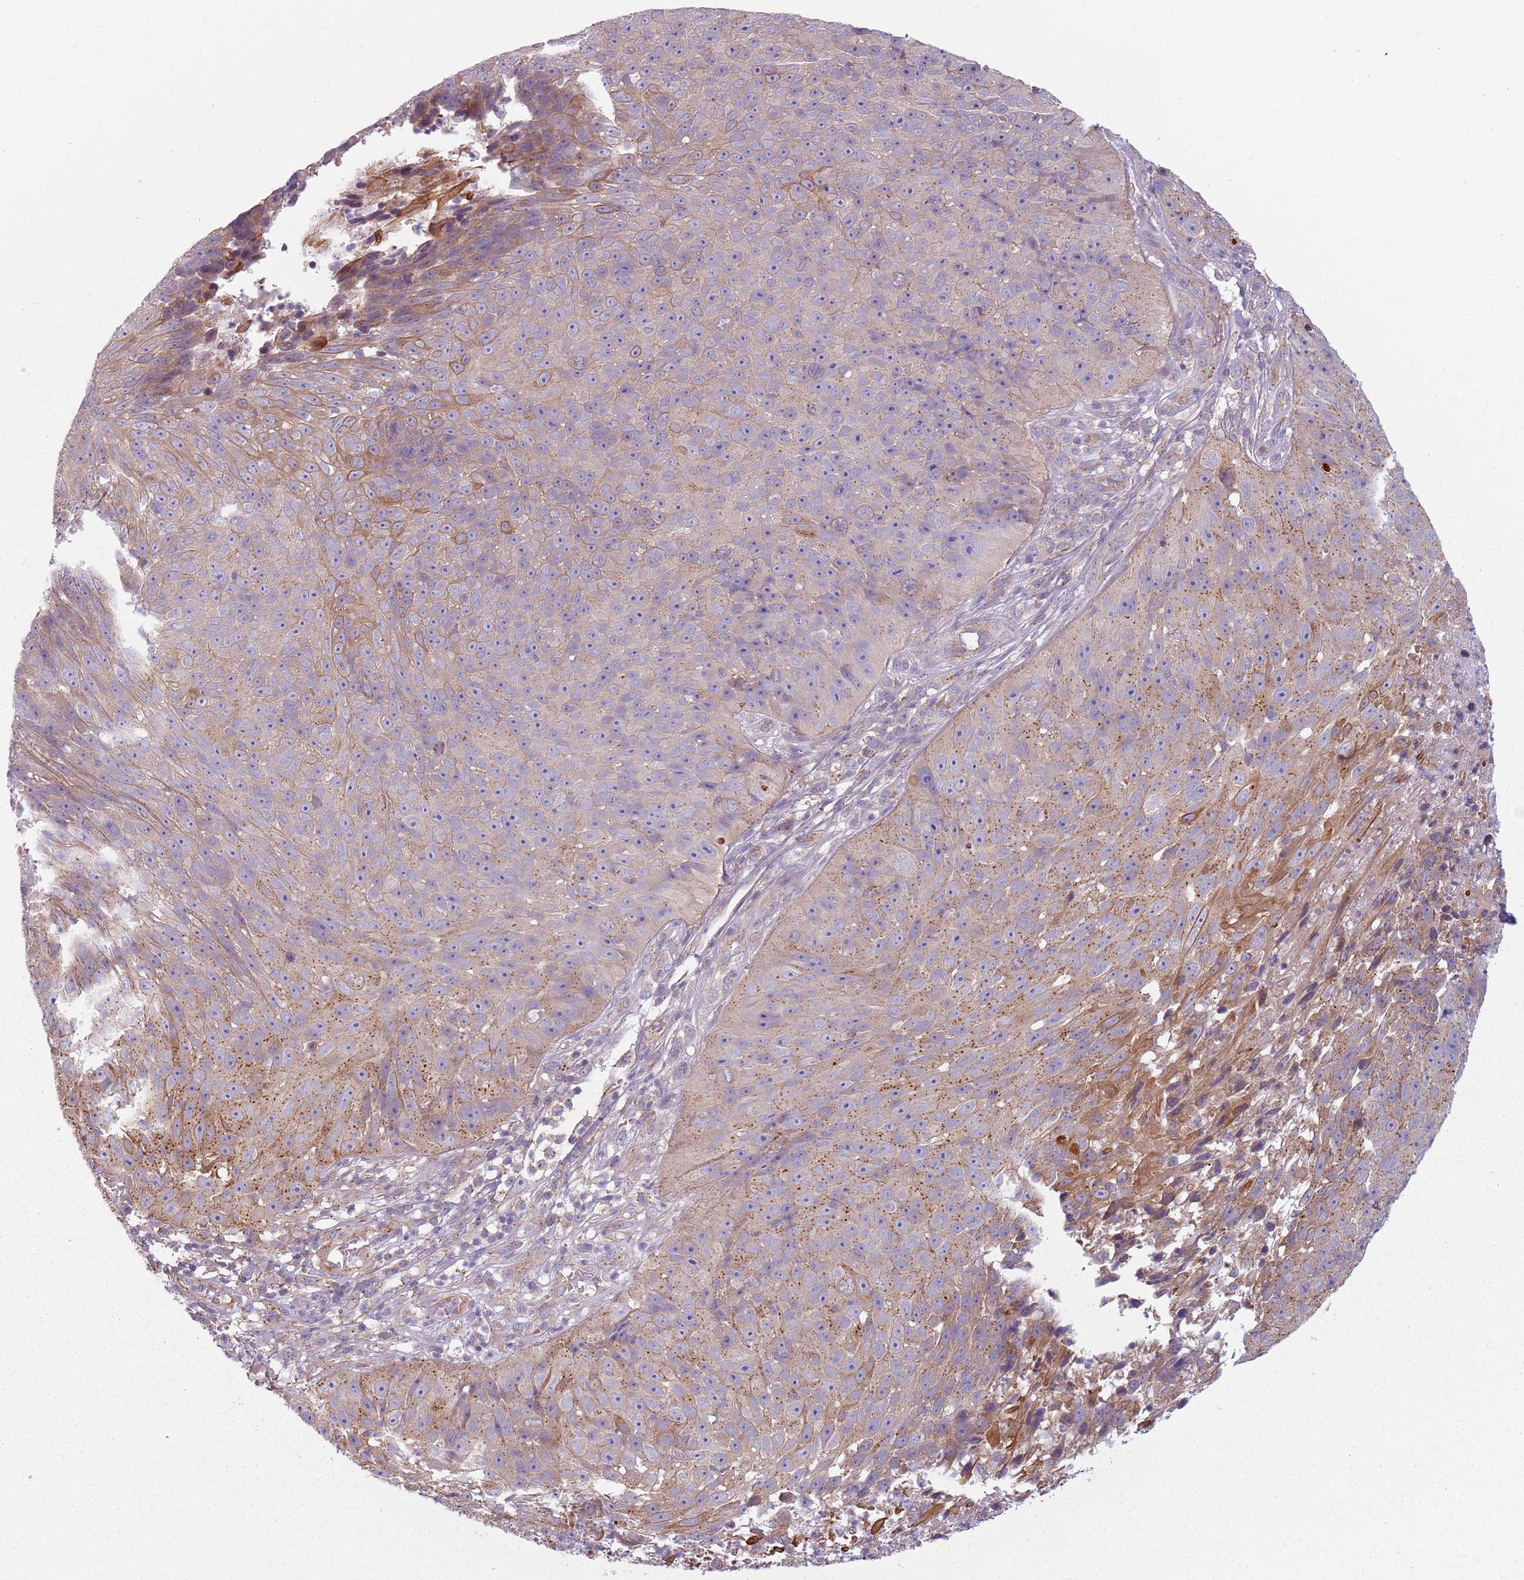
{"staining": {"intensity": "moderate", "quantity": "<25%", "location": "cytoplasmic/membranous"}, "tissue": "skin cancer", "cell_type": "Tumor cells", "image_type": "cancer", "snomed": [{"axis": "morphology", "description": "Squamous cell carcinoma, NOS"}, {"axis": "topography", "description": "Skin"}], "caption": "Squamous cell carcinoma (skin) tissue demonstrates moderate cytoplasmic/membranous positivity in approximately <25% of tumor cells", "gene": "TLCD2", "patient": {"sex": "female", "age": 87}}